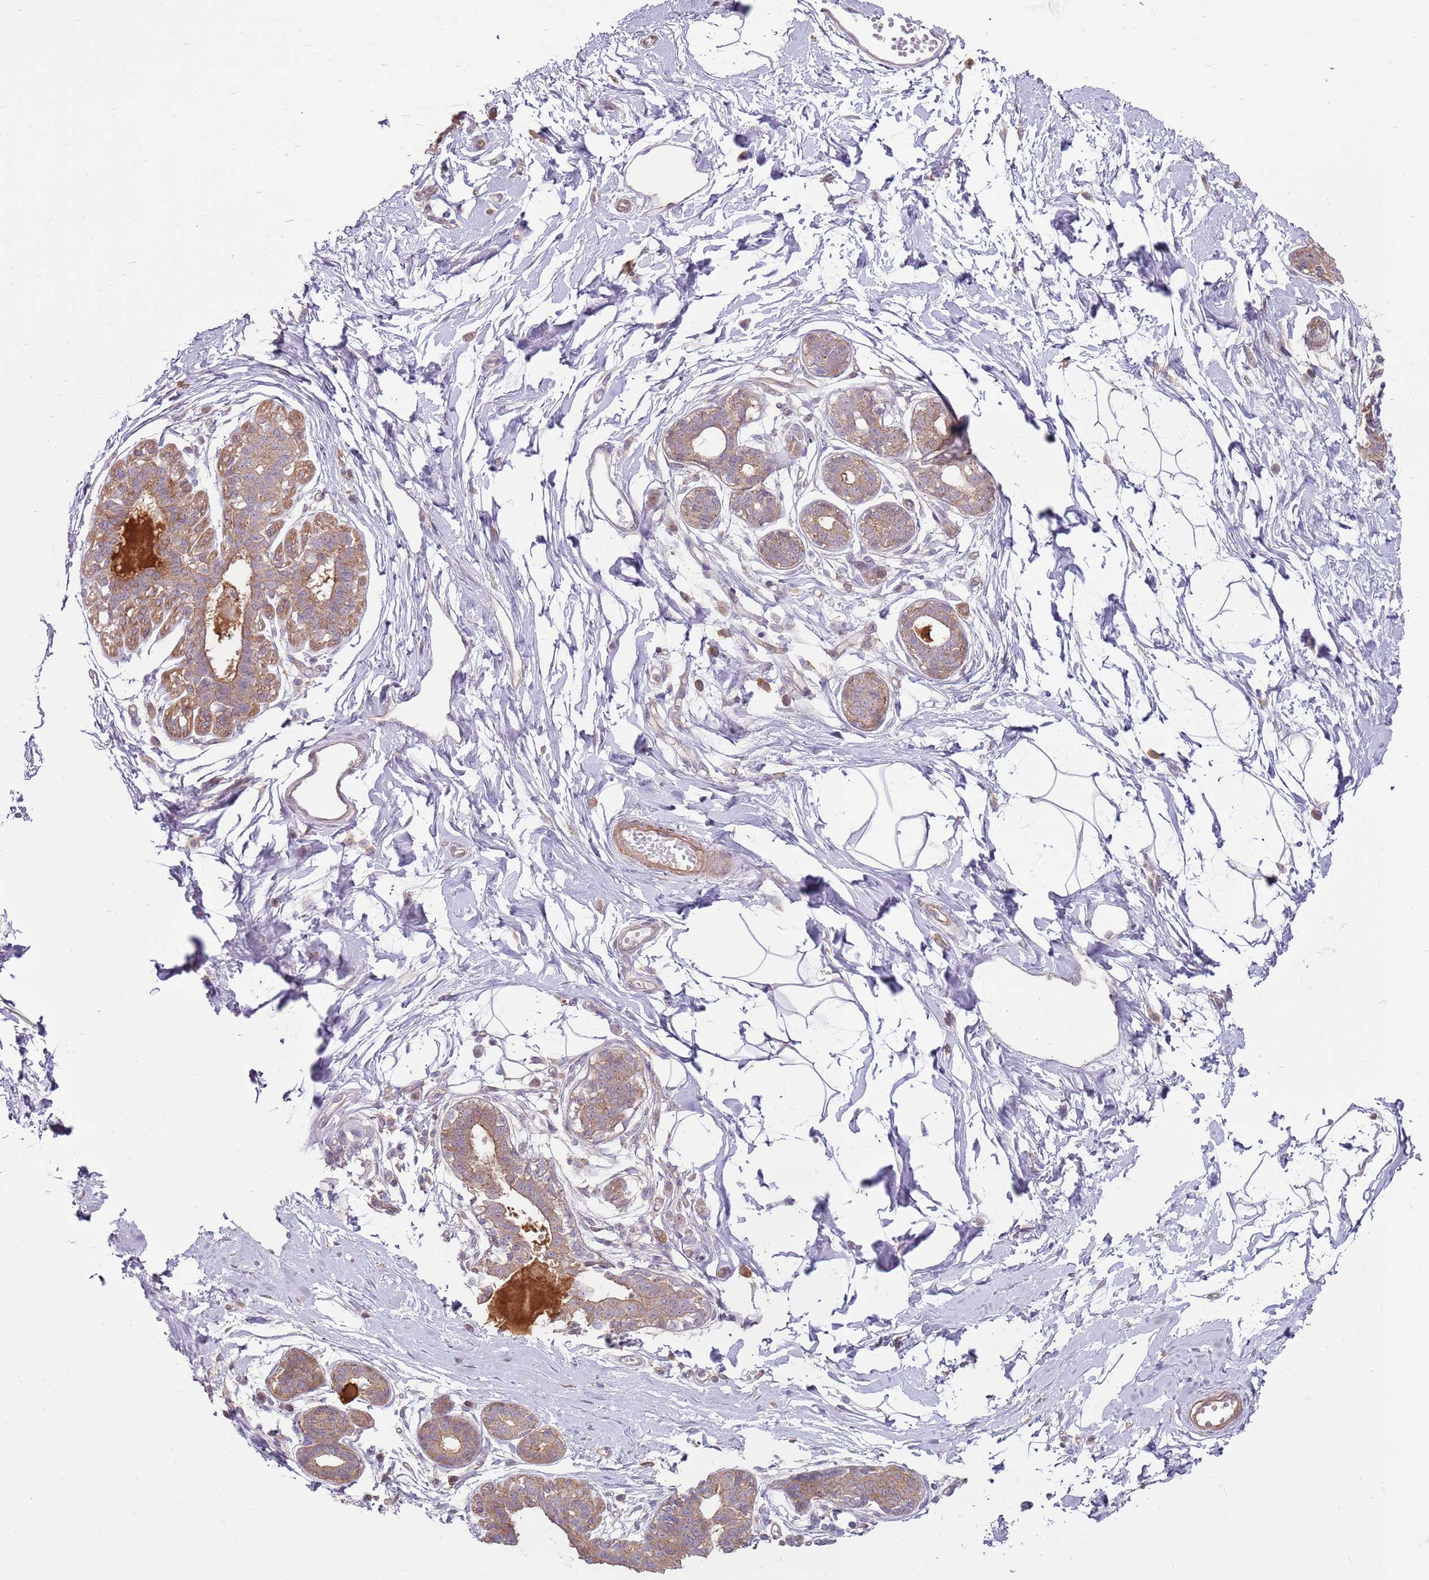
{"staining": {"intensity": "negative", "quantity": "none", "location": "none"}, "tissue": "breast", "cell_type": "Adipocytes", "image_type": "normal", "snomed": [{"axis": "morphology", "description": "Normal tissue, NOS"}, {"axis": "topography", "description": "Breast"}], "caption": "The image displays no significant expression in adipocytes of breast. (DAB (3,3'-diaminobenzidine) IHC with hematoxylin counter stain).", "gene": "SPATA31D1", "patient": {"sex": "female", "age": 45}}